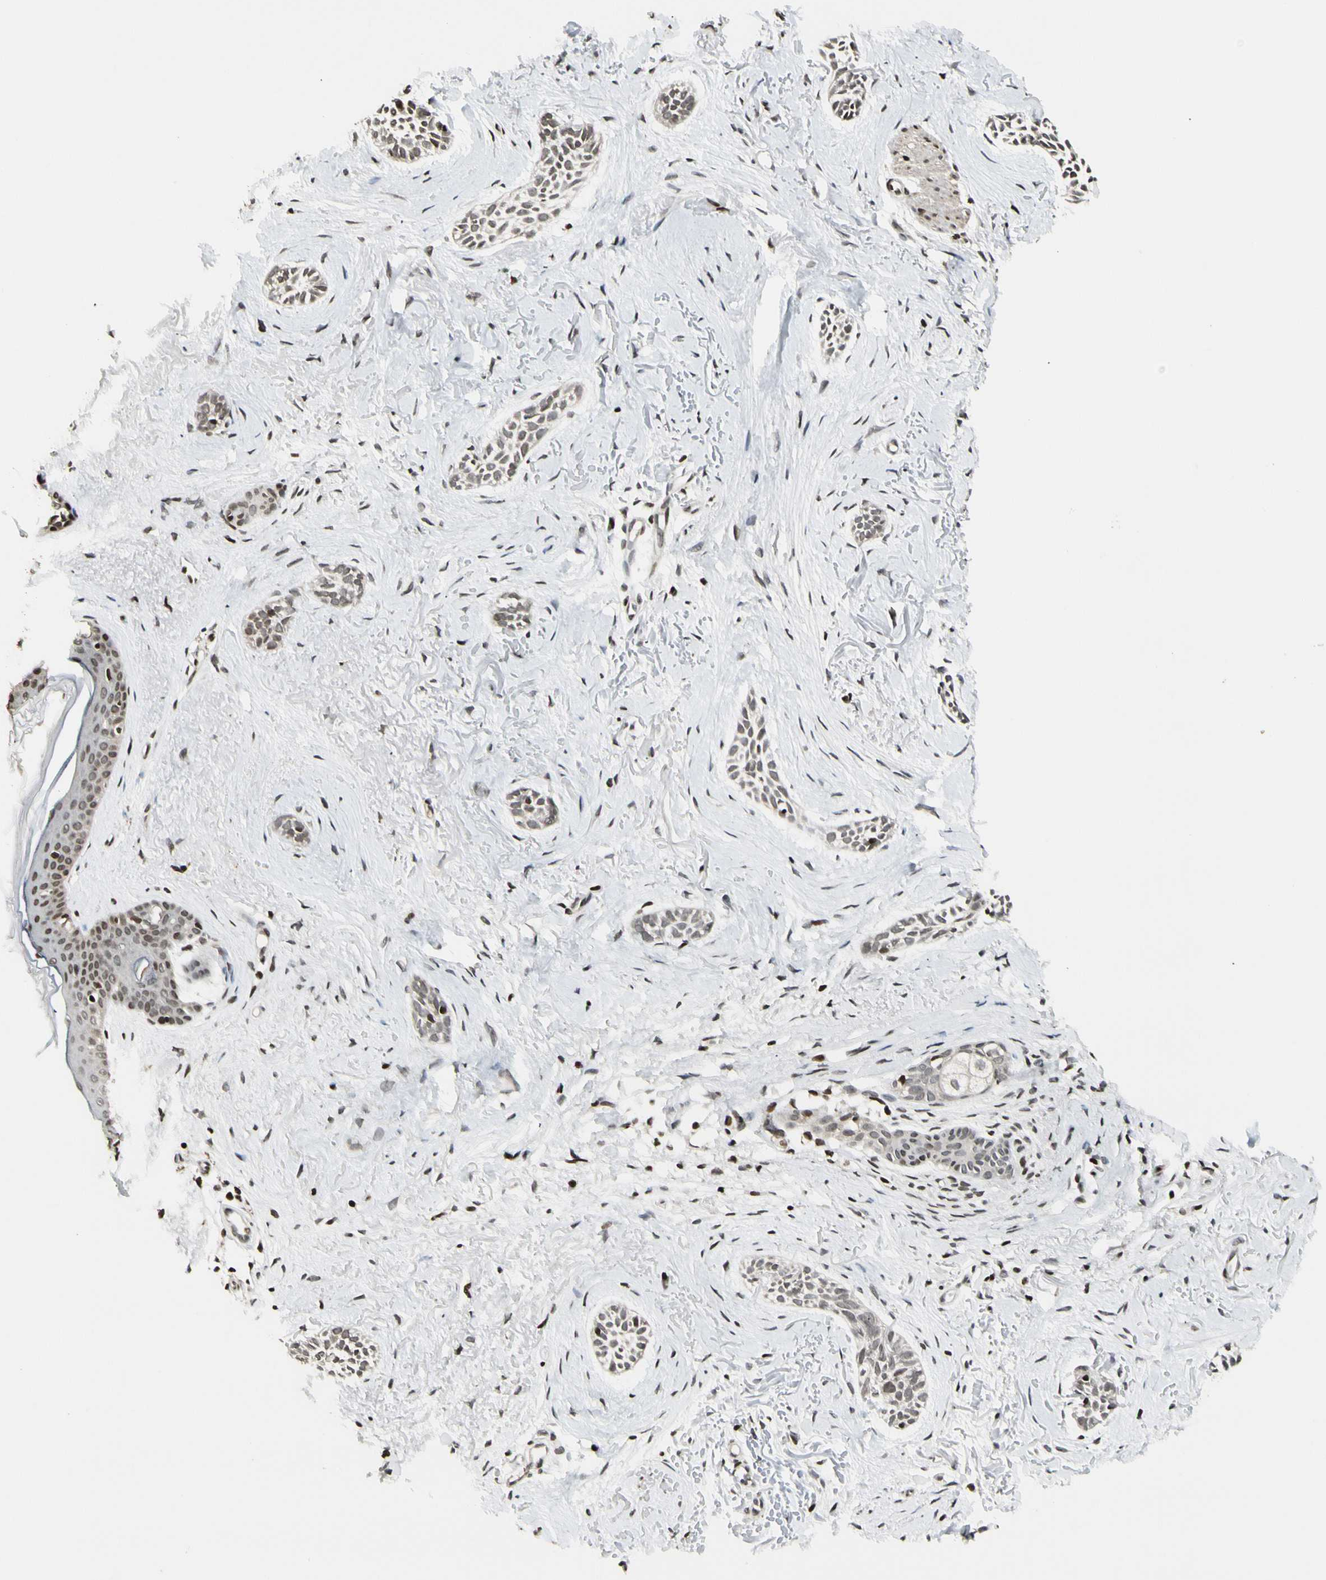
{"staining": {"intensity": "weak", "quantity": ">75%", "location": "nuclear"}, "tissue": "skin cancer", "cell_type": "Tumor cells", "image_type": "cancer", "snomed": [{"axis": "morphology", "description": "Normal tissue, NOS"}, {"axis": "morphology", "description": "Basal cell carcinoma"}, {"axis": "topography", "description": "Skin"}], "caption": "DAB immunohistochemical staining of skin cancer exhibits weak nuclear protein staining in about >75% of tumor cells.", "gene": "TSHZ3", "patient": {"sex": "female", "age": 84}}